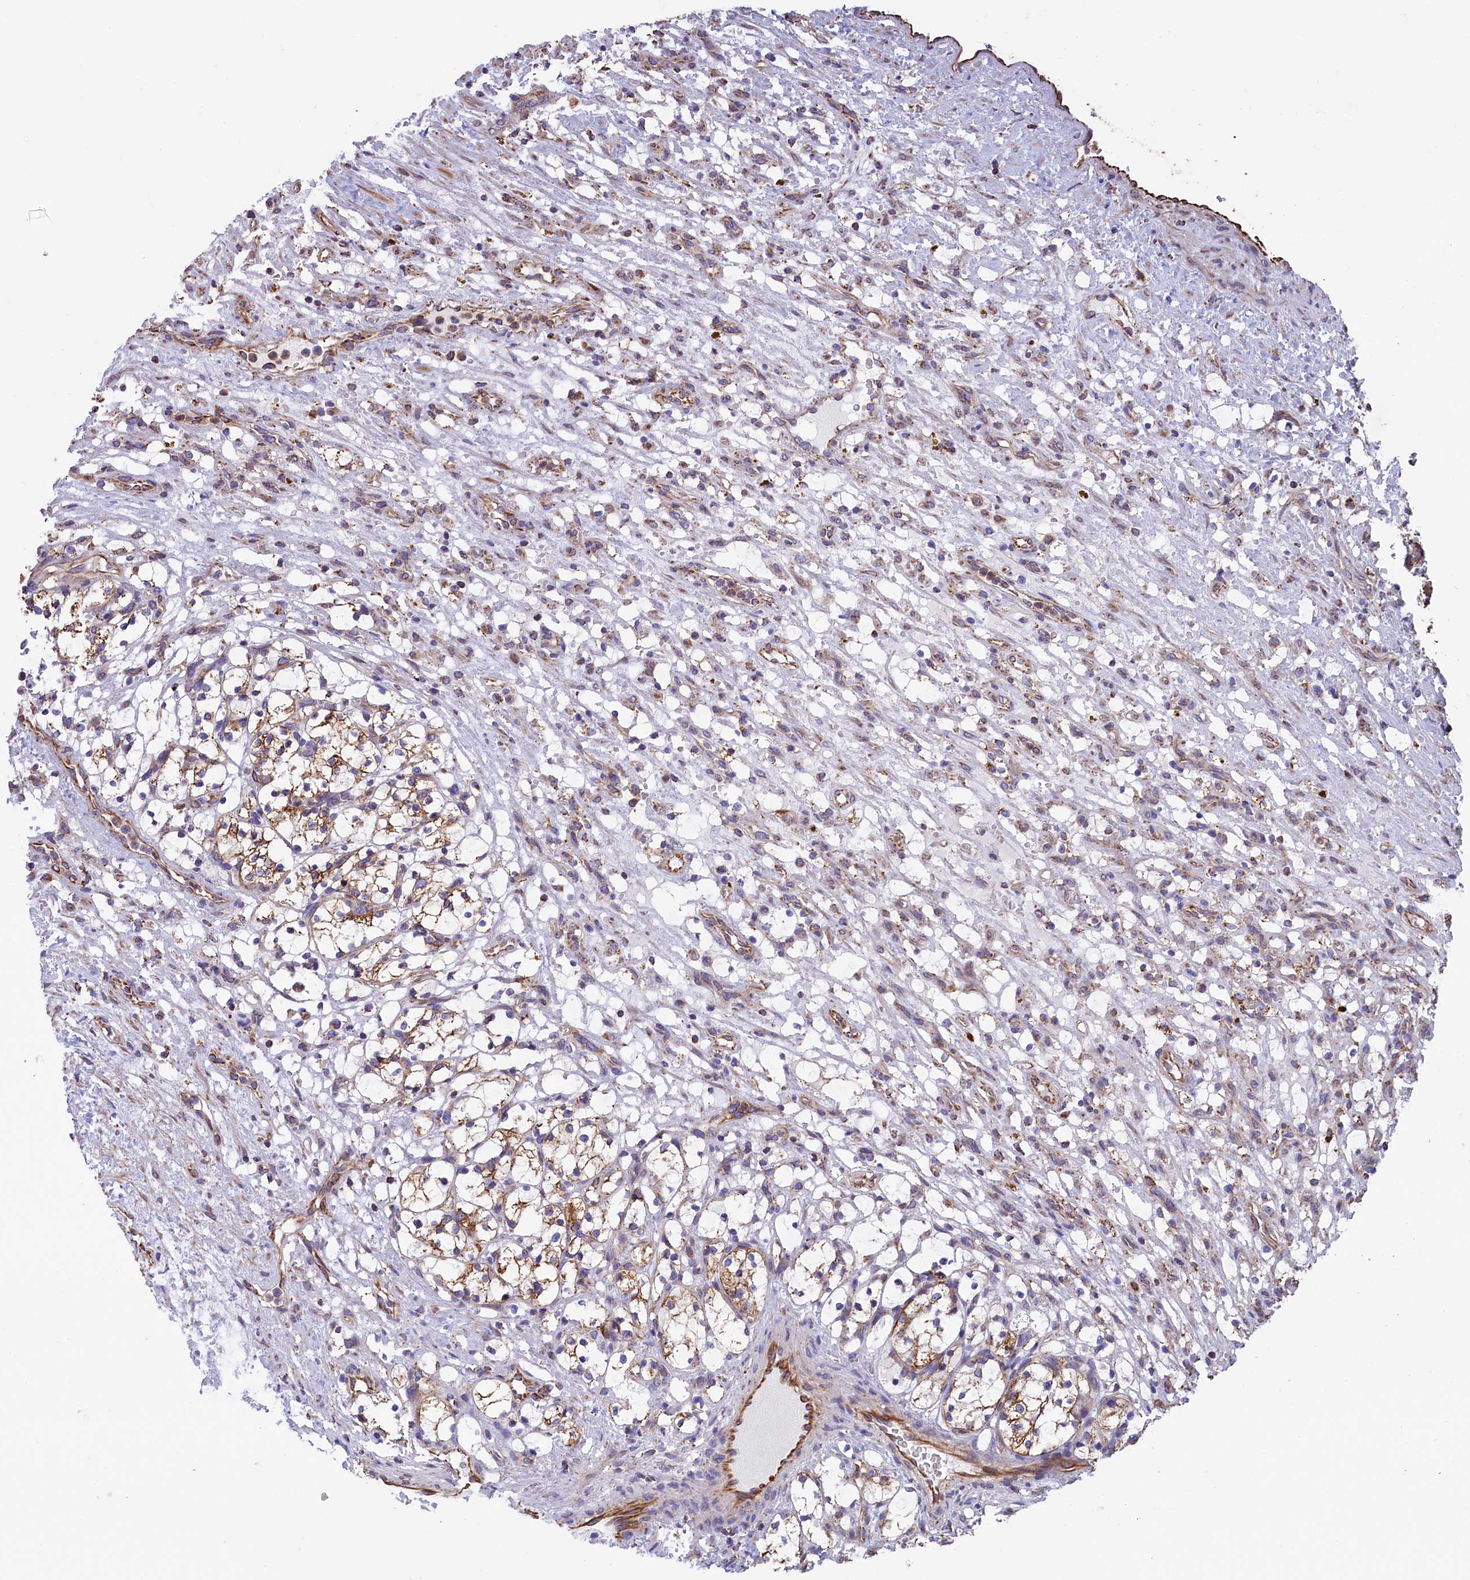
{"staining": {"intensity": "moderate", "quantity": "<25%", "location": "cytoplasmic/membranous"}, "tissue": "renal cancer", "cell_type": "Tumor cells", "image_type": "cancer", "snomed": [{"axis": "morphology", "description": "Adenocarcinoma, NOS"}, {"axis": "topography", "description": "Kidney"}], "caption": "A photomicrograph showing moderate cytoplasmic/membranous expression in approximately <25% of tumor cells in renal adenocarcinoma, as visualized by brown immunohistochemical staining.", "gene": "GATB", "patient": {"sex": "female", "age": 69}}